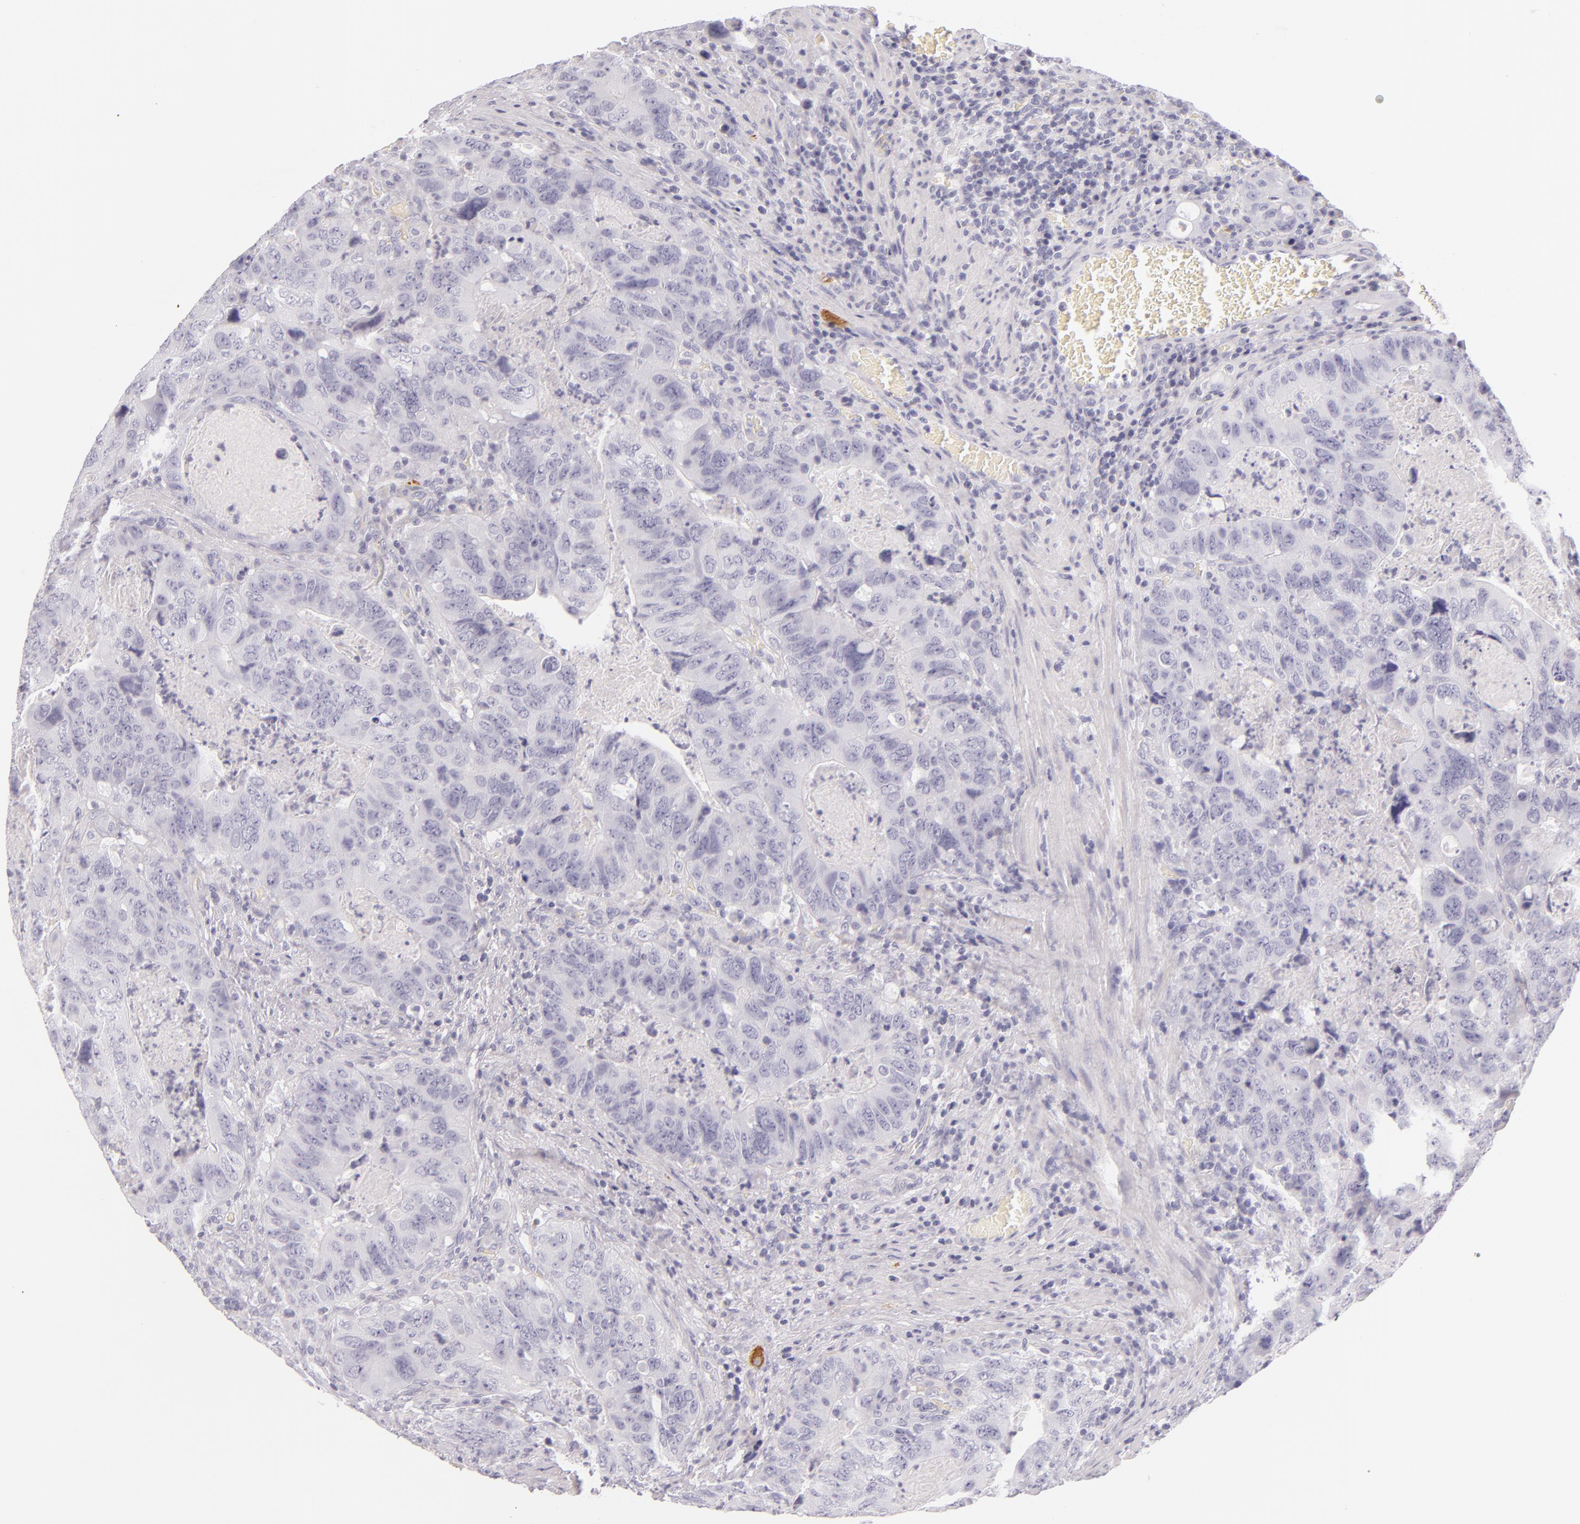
{"staining": {"intensity": "negative", "quantity": "none", "location": "none"}, "tissue": "colorectal cancer", "cell_type": "Tumor cells", "image_type": "cancer", "snomed": [{"axis": "morphology", "description": "Adenocarcinoma, NOS"}, {"axis": "topography", "description": "Rectum"}], "caption": "The immunohistochemistry histopathology image has no significant expression in tumor cells of adenocarcinoma (colorectal) tissue.", "gene": "INA", "patient": {"sex": "female", "age": 82}}